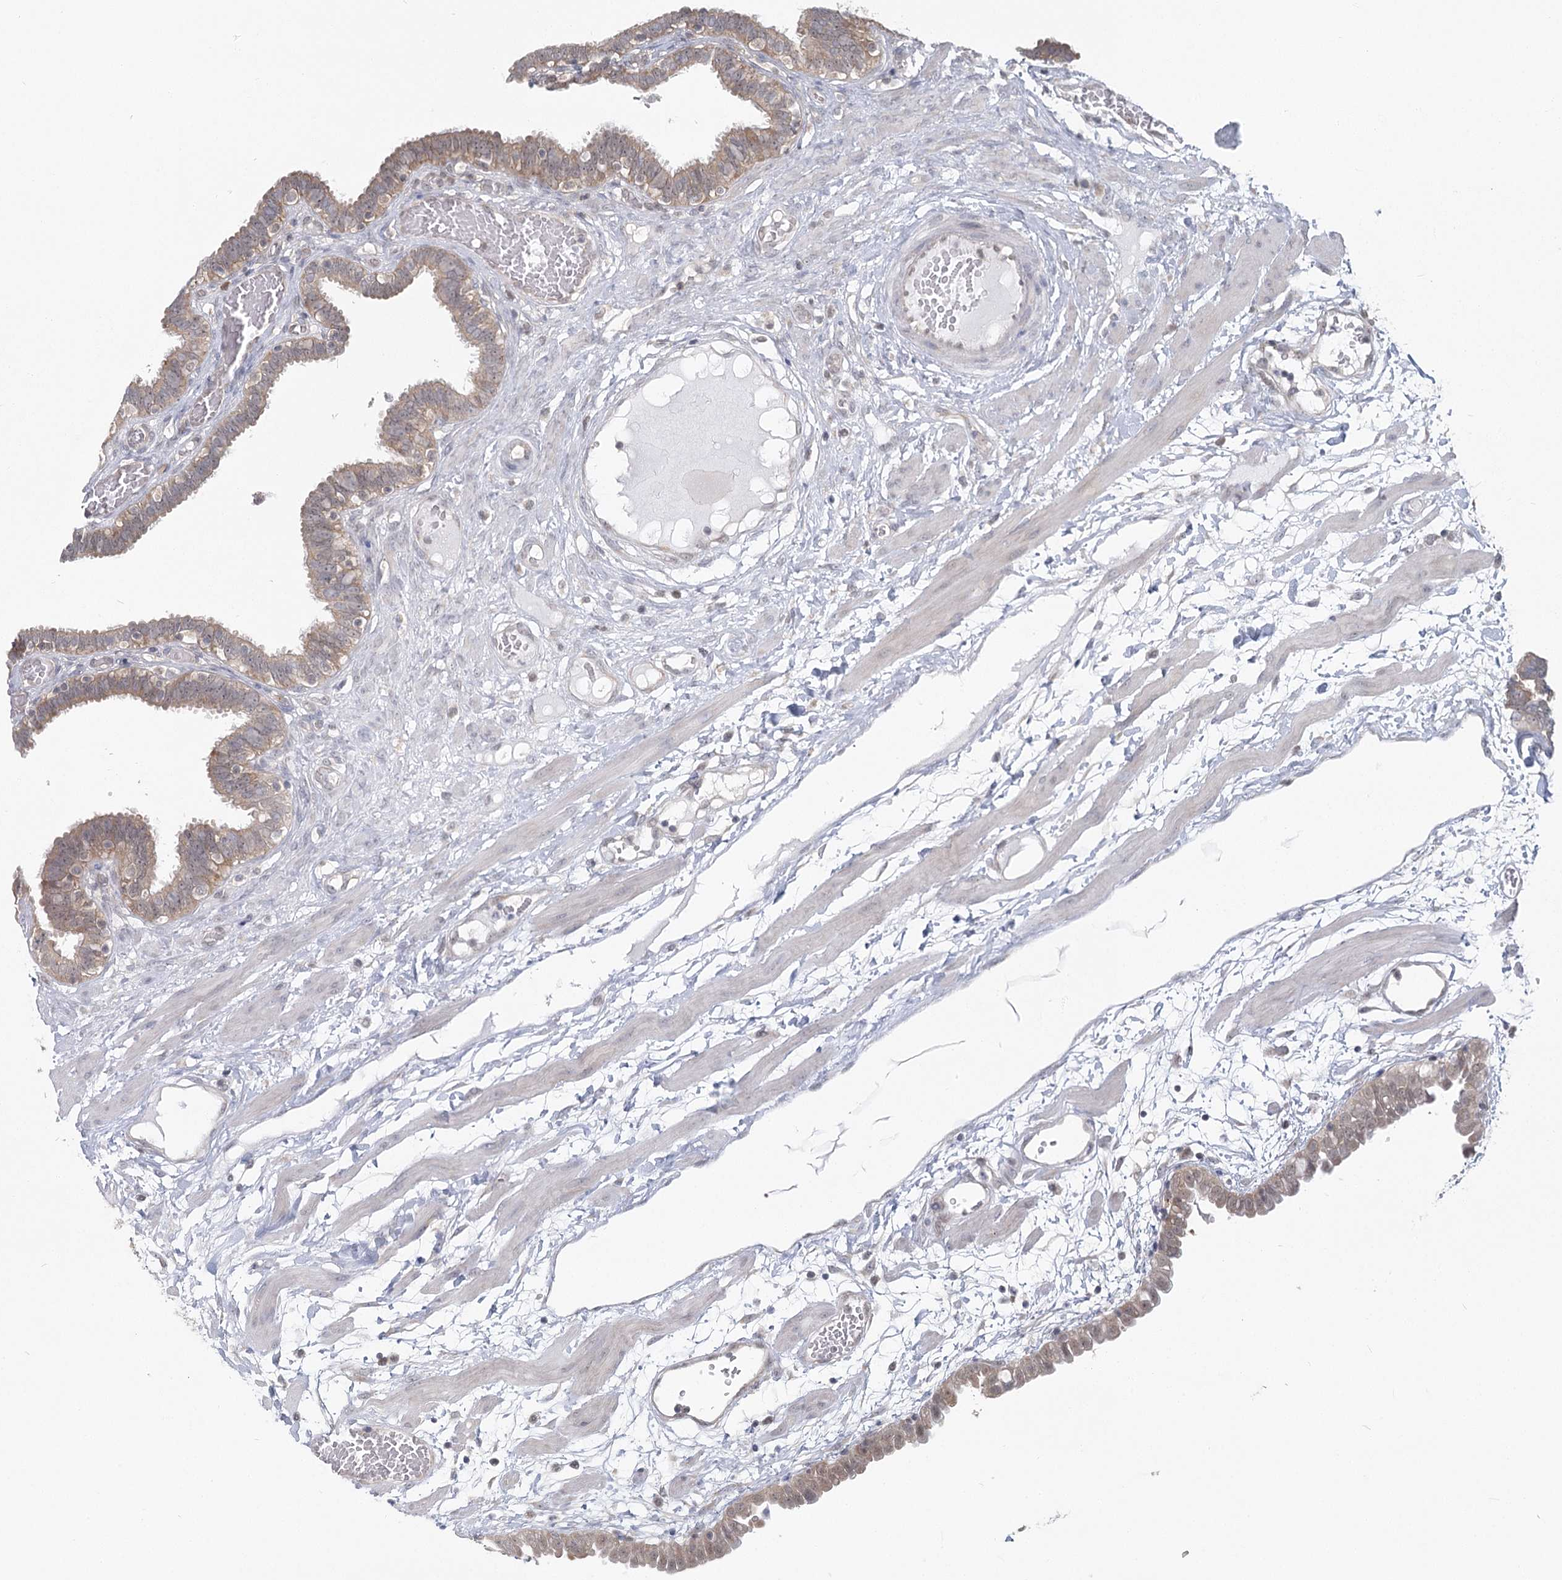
{"staining": {"intensity": "weak", "quantity": ">75%", "location": "cytoplasmic/membranous"}, "tissue": "fallopian tube", "cell_type": "Glandular cells", "image_type": "normal", "snomed": [{"axis": "morphology", "description": "Normal tissue, NOS"}, {"axis": "topography", "description": "Fallopian tube"}, {"axis": "topography", "description": "Placenta"}], "caption": "Immunohistochemical staining of normal fallopian tube demonstrates low levels of weak cytoplasmic/membranous staining in approximately >75% of glandular cells. Immunohistochemistry stains the protein in brown and the nuclei are stained blue.", "gene": "THNSL1", "patient": {"sex": "female", "age": 32}}